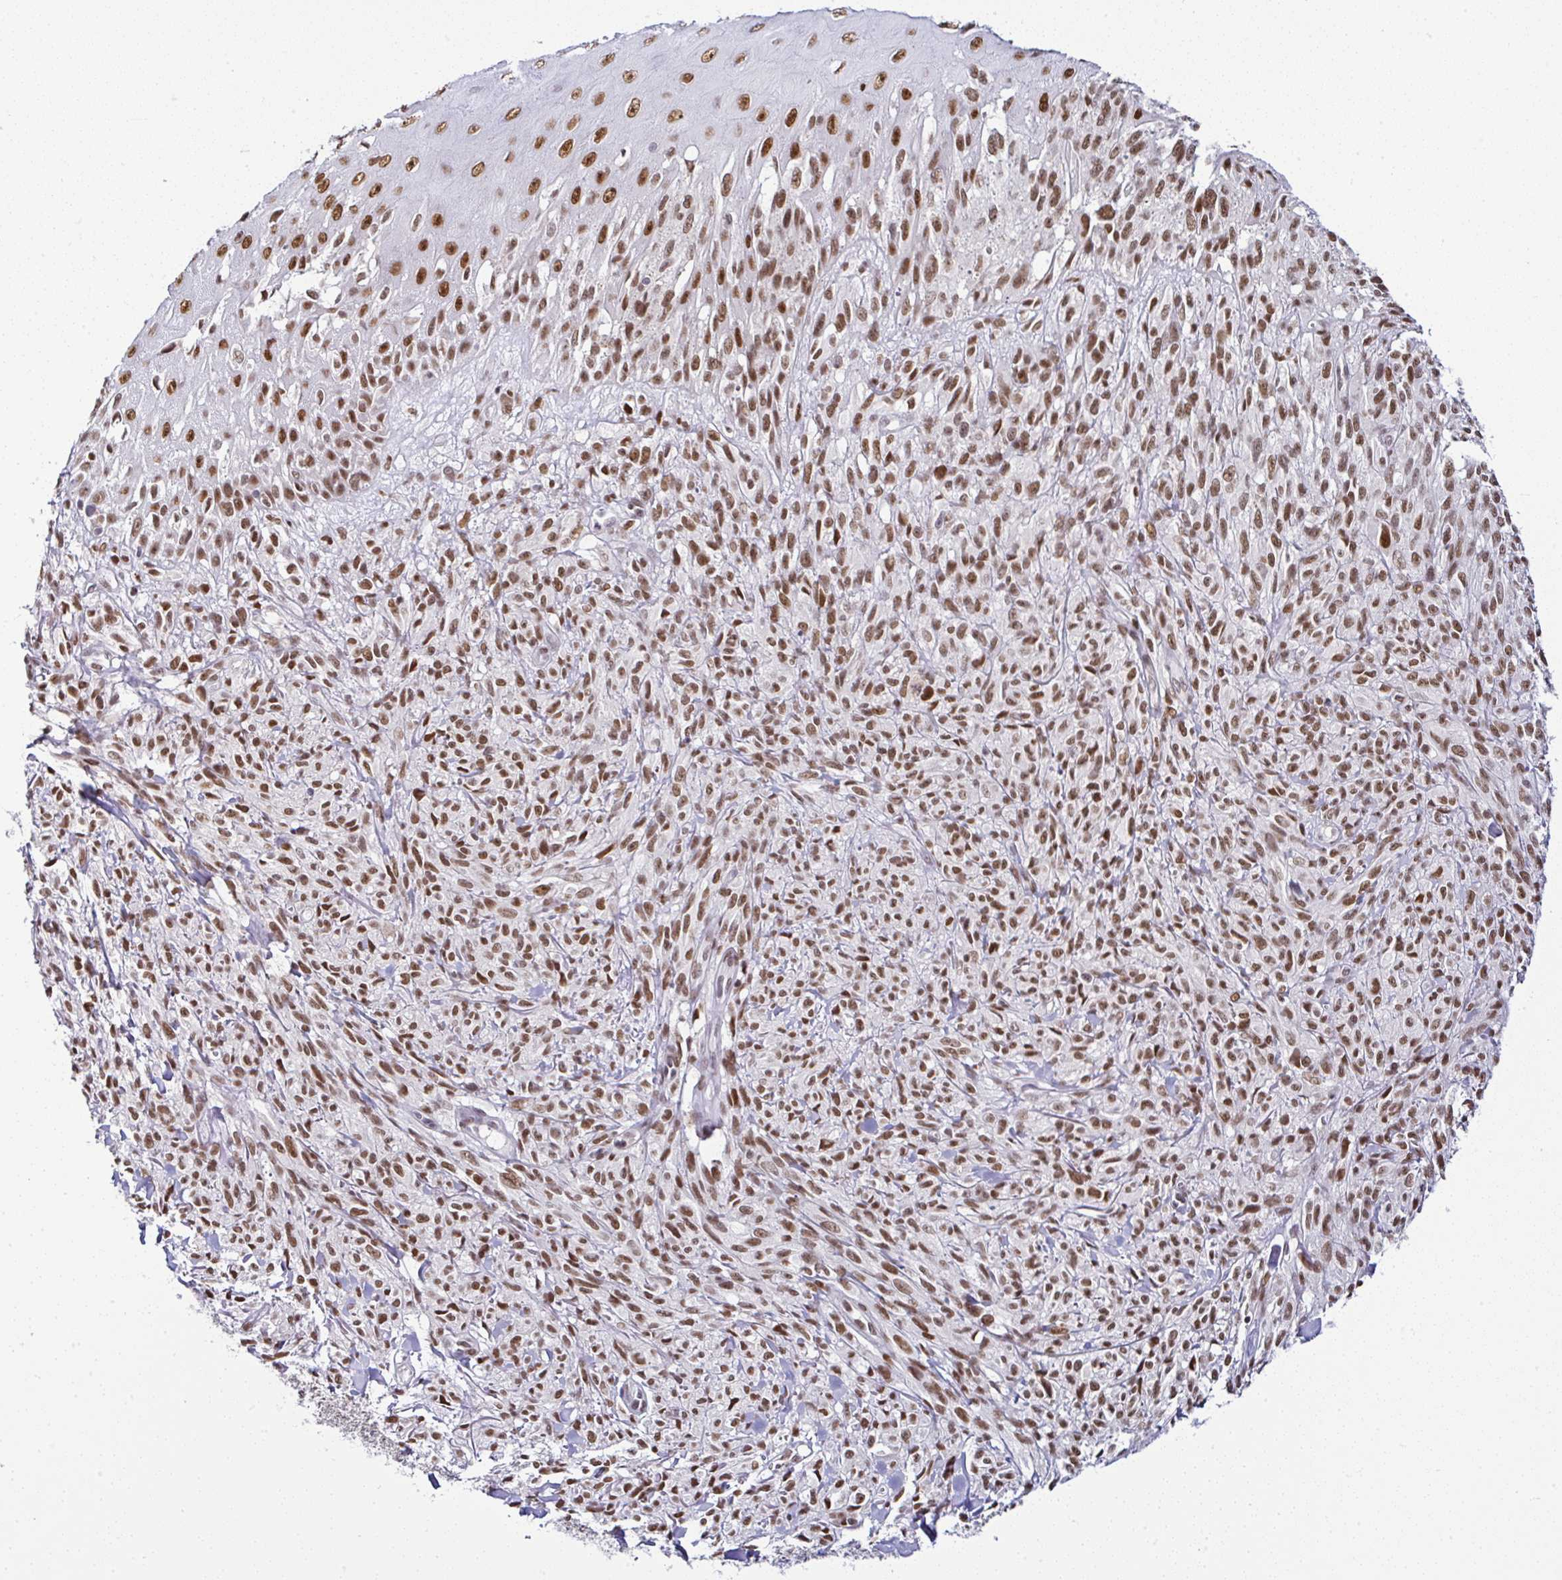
{"staining": {"intensity": "moderate", "quantity": ">75%", "location": "nuclear"}, "tissue": "melanoma", "cell_type": "Tumor cells", "image_type": "cancer", "snomed": [{"axis": "morphology", "description": "Malignant melanoma, NOS"}, {"axis": "topography", "description": "Skin of upper arm"}], "caption": "A photomicrograph of melanoma stained for a protein exhibits moderate nuclear brown staining in tumor cells. (DAB (3,3'-diaminobenzidine) IHC, brown staining for protein, blue staining for nuclei).", "gene": "DR1", "patient": {"sex": "female", "age": 65}}